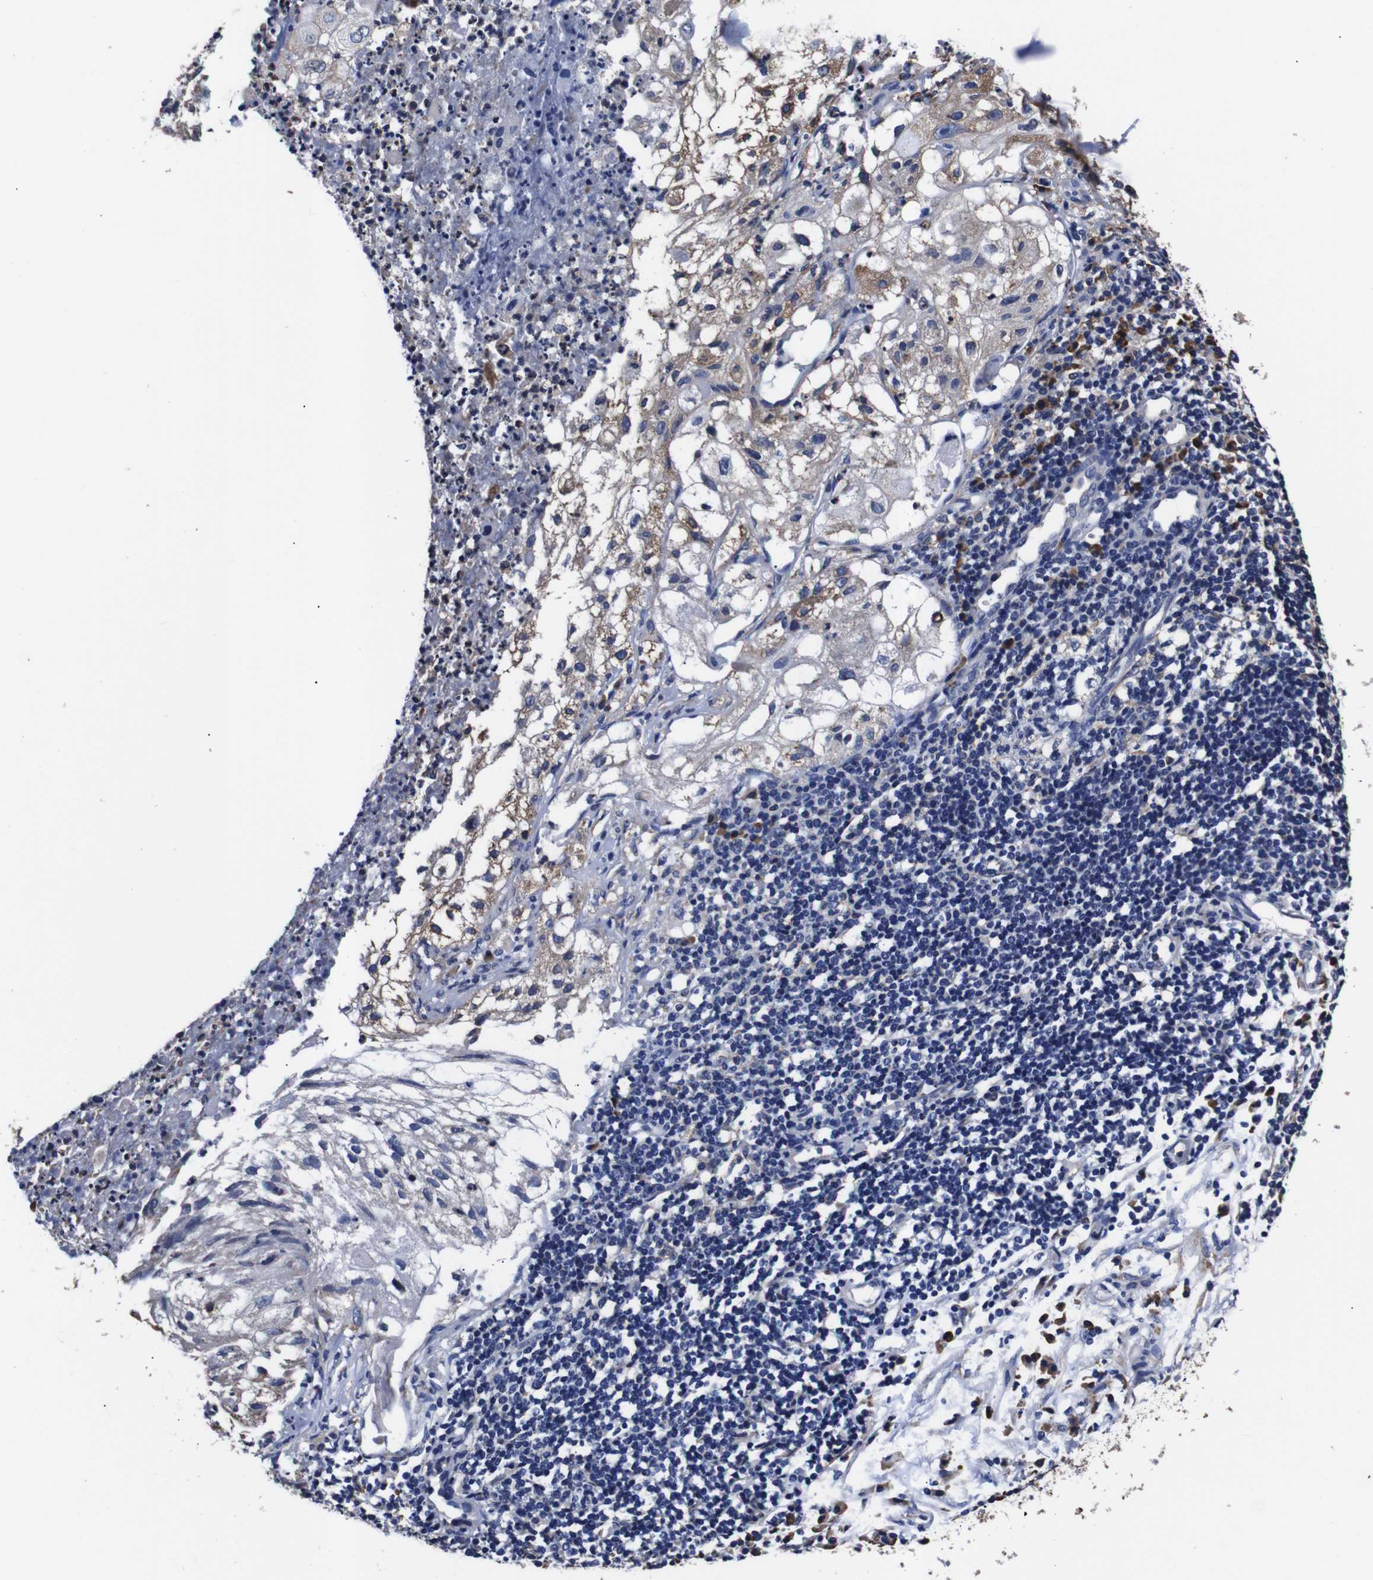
{"staining": {"intensity": "weak", "quantity": "<25%", "location": "cytoplasmic/membranous"}, "tissue": "lung cancer", "cell_type": "Tumor cells", "image_type": "cancer", "snomed": [{"axis": "morphology", "description": "Inflammation, NOS"}, {"axis": "morphology", "description": "Squamous cell carcinoma, NOS"}, {"axis": "topography", "description": "Lymph node"}, {"axis": "topography", "description": "Soft tissue"}, {"axis": "topography", "description": "Lung"}], "caption": "A photomicrograph of lung squamous cell carcinoma stained for a protein reveals no brown staining in tumor cells.", "gene": "PPIB", "patient": {"sex": "male", "age": 66}}